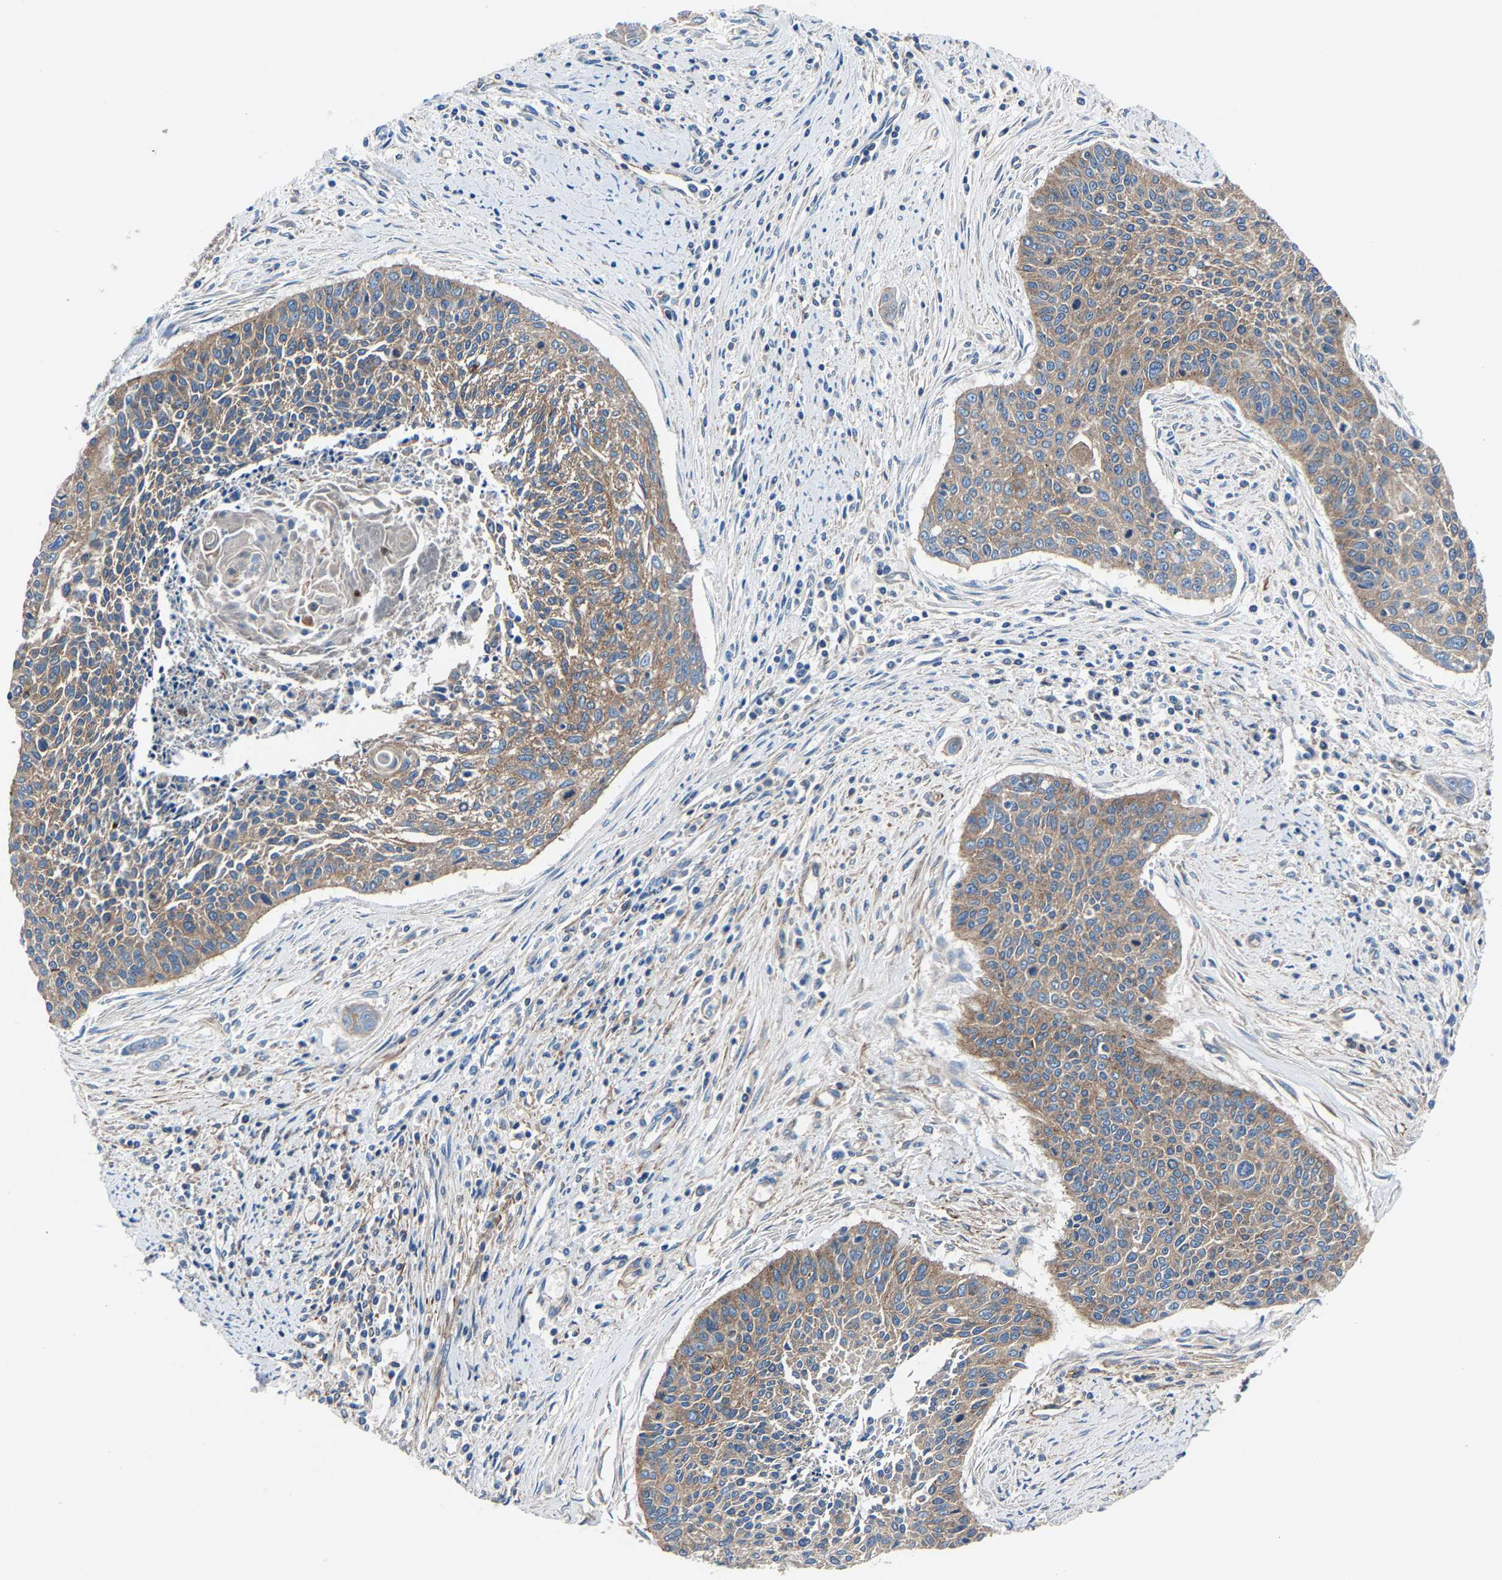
{"staining": {"intensity": "moderate", "quantity": ">75%", "location": "cytoplasmic/membranous"}, "tissue": "cervical cancer", "cell_type": "Tumor cells", "image_type": "cancer", "snomed": [{"axis": "morphology", "description": "Squamous cell carcinoma, NOS"}, {"axis": "topography", "description": "Cervix"}], "caption": "About >75% of tumor cells in human cervical cancer (squamous cell carcinoma) display moderate cytoplasmic/membranous protein staining as visualized by brown immunohistochemical staining.", "gene": "KIAA1958", "patient": {"sex": "female", "age": 55}}